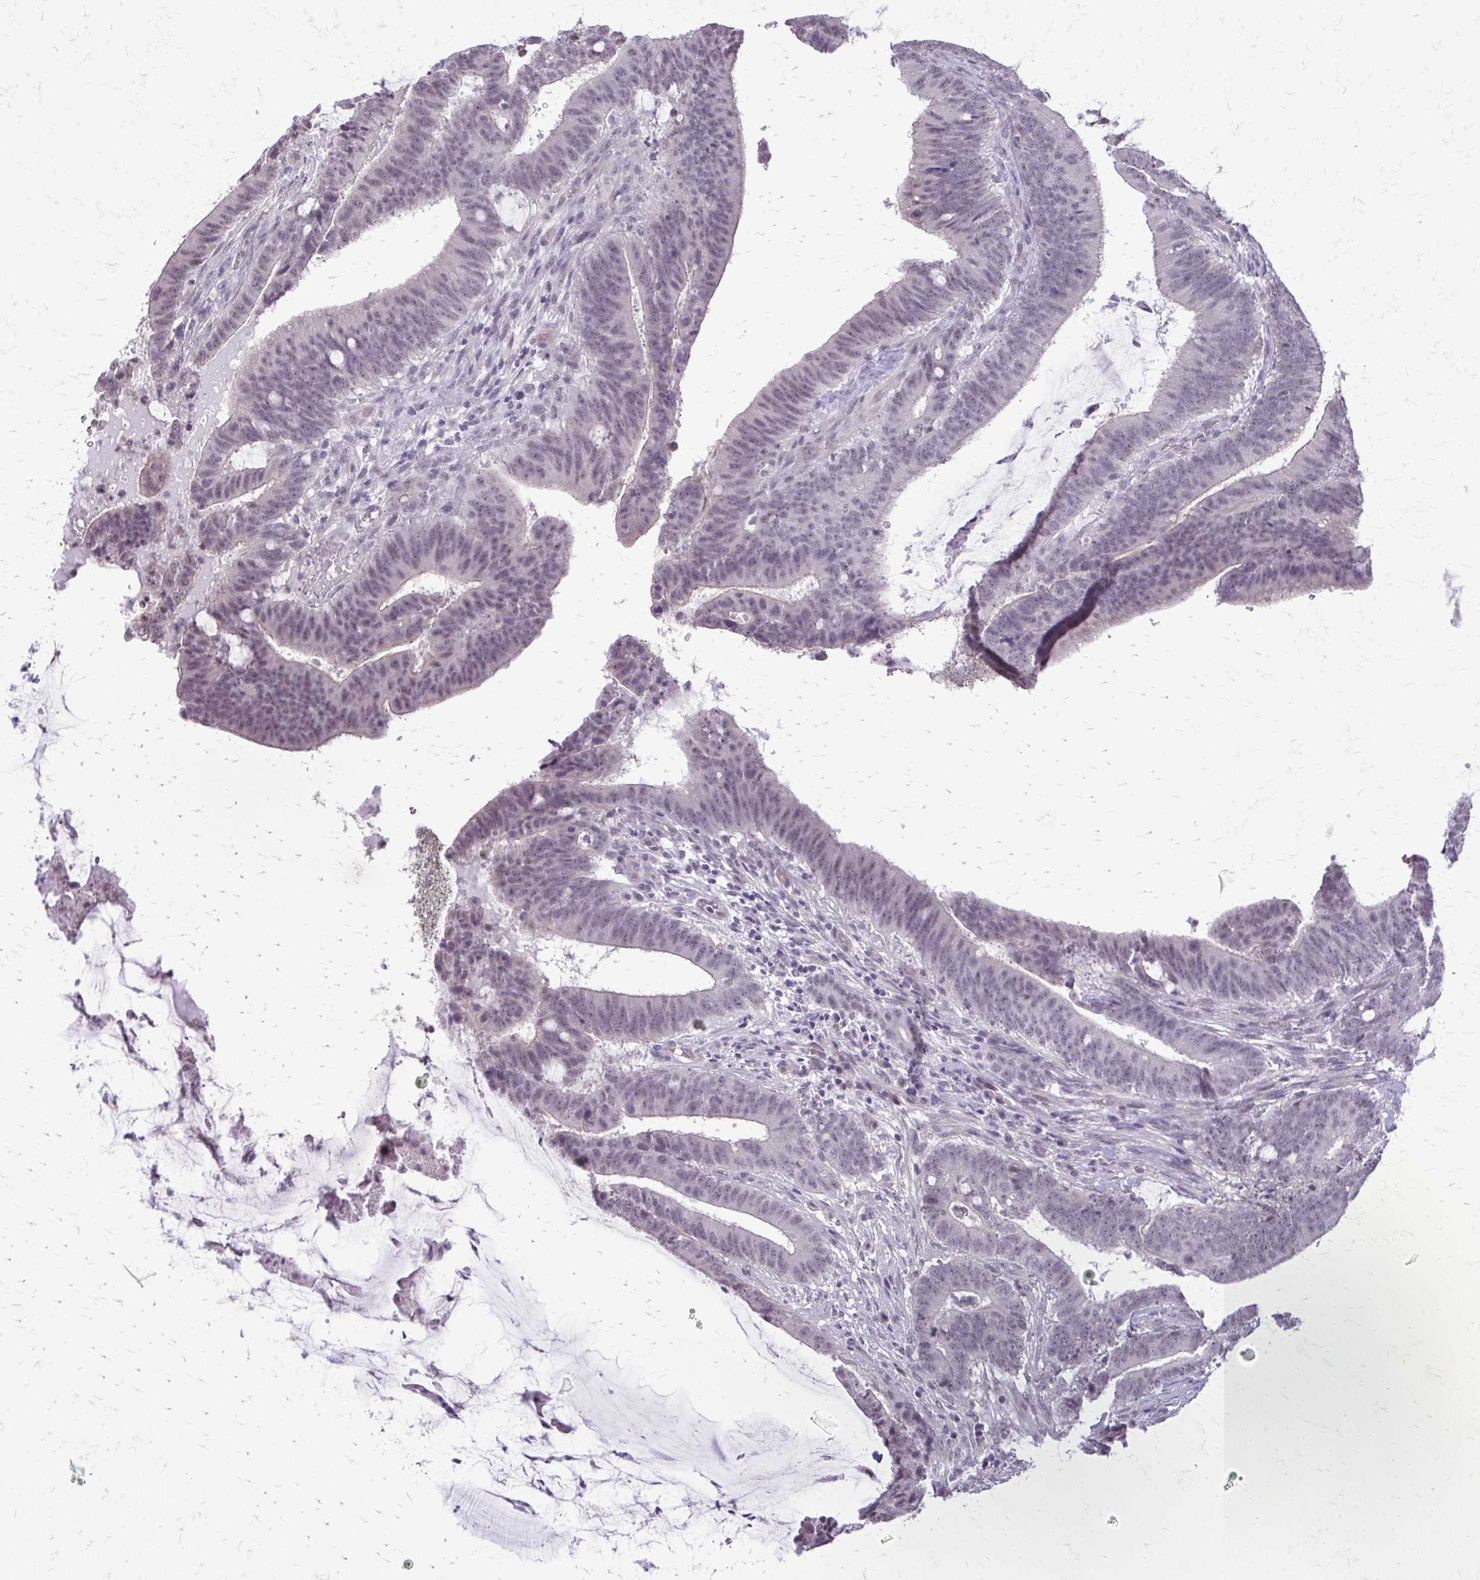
{"staining": {"intensity": "negative", "quantity": "none", "location": "none"}, "tissue": "colorectal cancer", "cell_type": "Tumor cells", "image_type": "cancer", "snomed": [{"axis": "morphology", "description": "Adenocarcinoma, NOS"}, {"axis": "topography", "description": "Colon"}], "caption": "Immunohistochemical staining of human colorectal adenocarcinoma exhibits no significant staining in tumor cells. (DAB IHC with hematoxylin counter stain).", "gene": "PLCB1", "patient": {"sex": "female", "age": 43}}